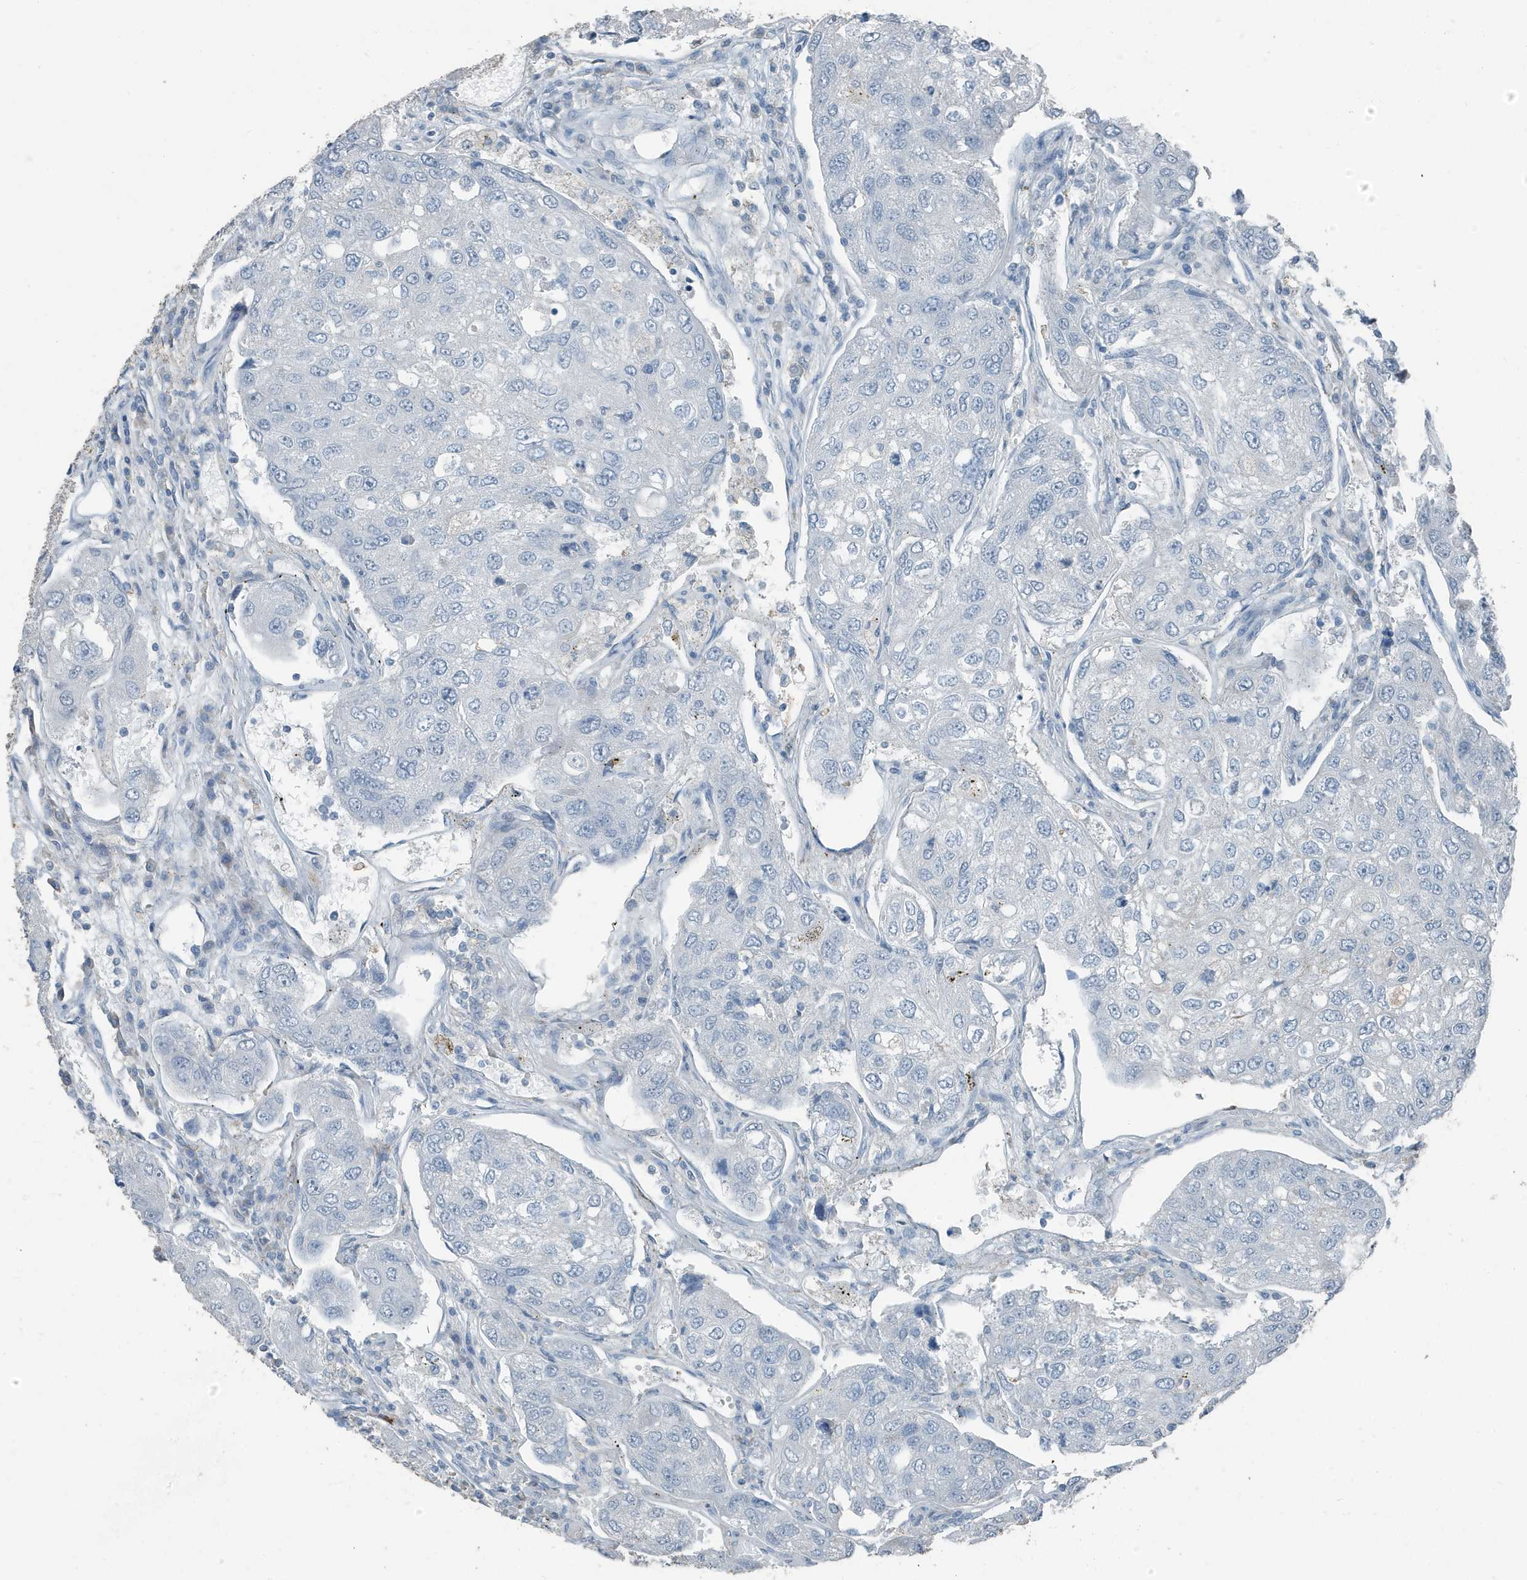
{"staining": {"intensity": "negative", "quantity": "none", "location": "none"}, "tissue": "urothelial cancer", "cell_type": "Tumor cells", "image_type": "cancer", "snomed": [{"axis": "morphology", "description": "Urothelial carcinoma, High grade"}, {"axis": "topography", "description": "Lymph node"}, {"axis": "topography", "description": "Urinary bladder"}], "caption": "A photomicrograph of urothelial cancer stained for a protein shows no brown staining in tumor cells.", "gene": "FAM162A", "patient": {"sex": "male", "age": 51}}